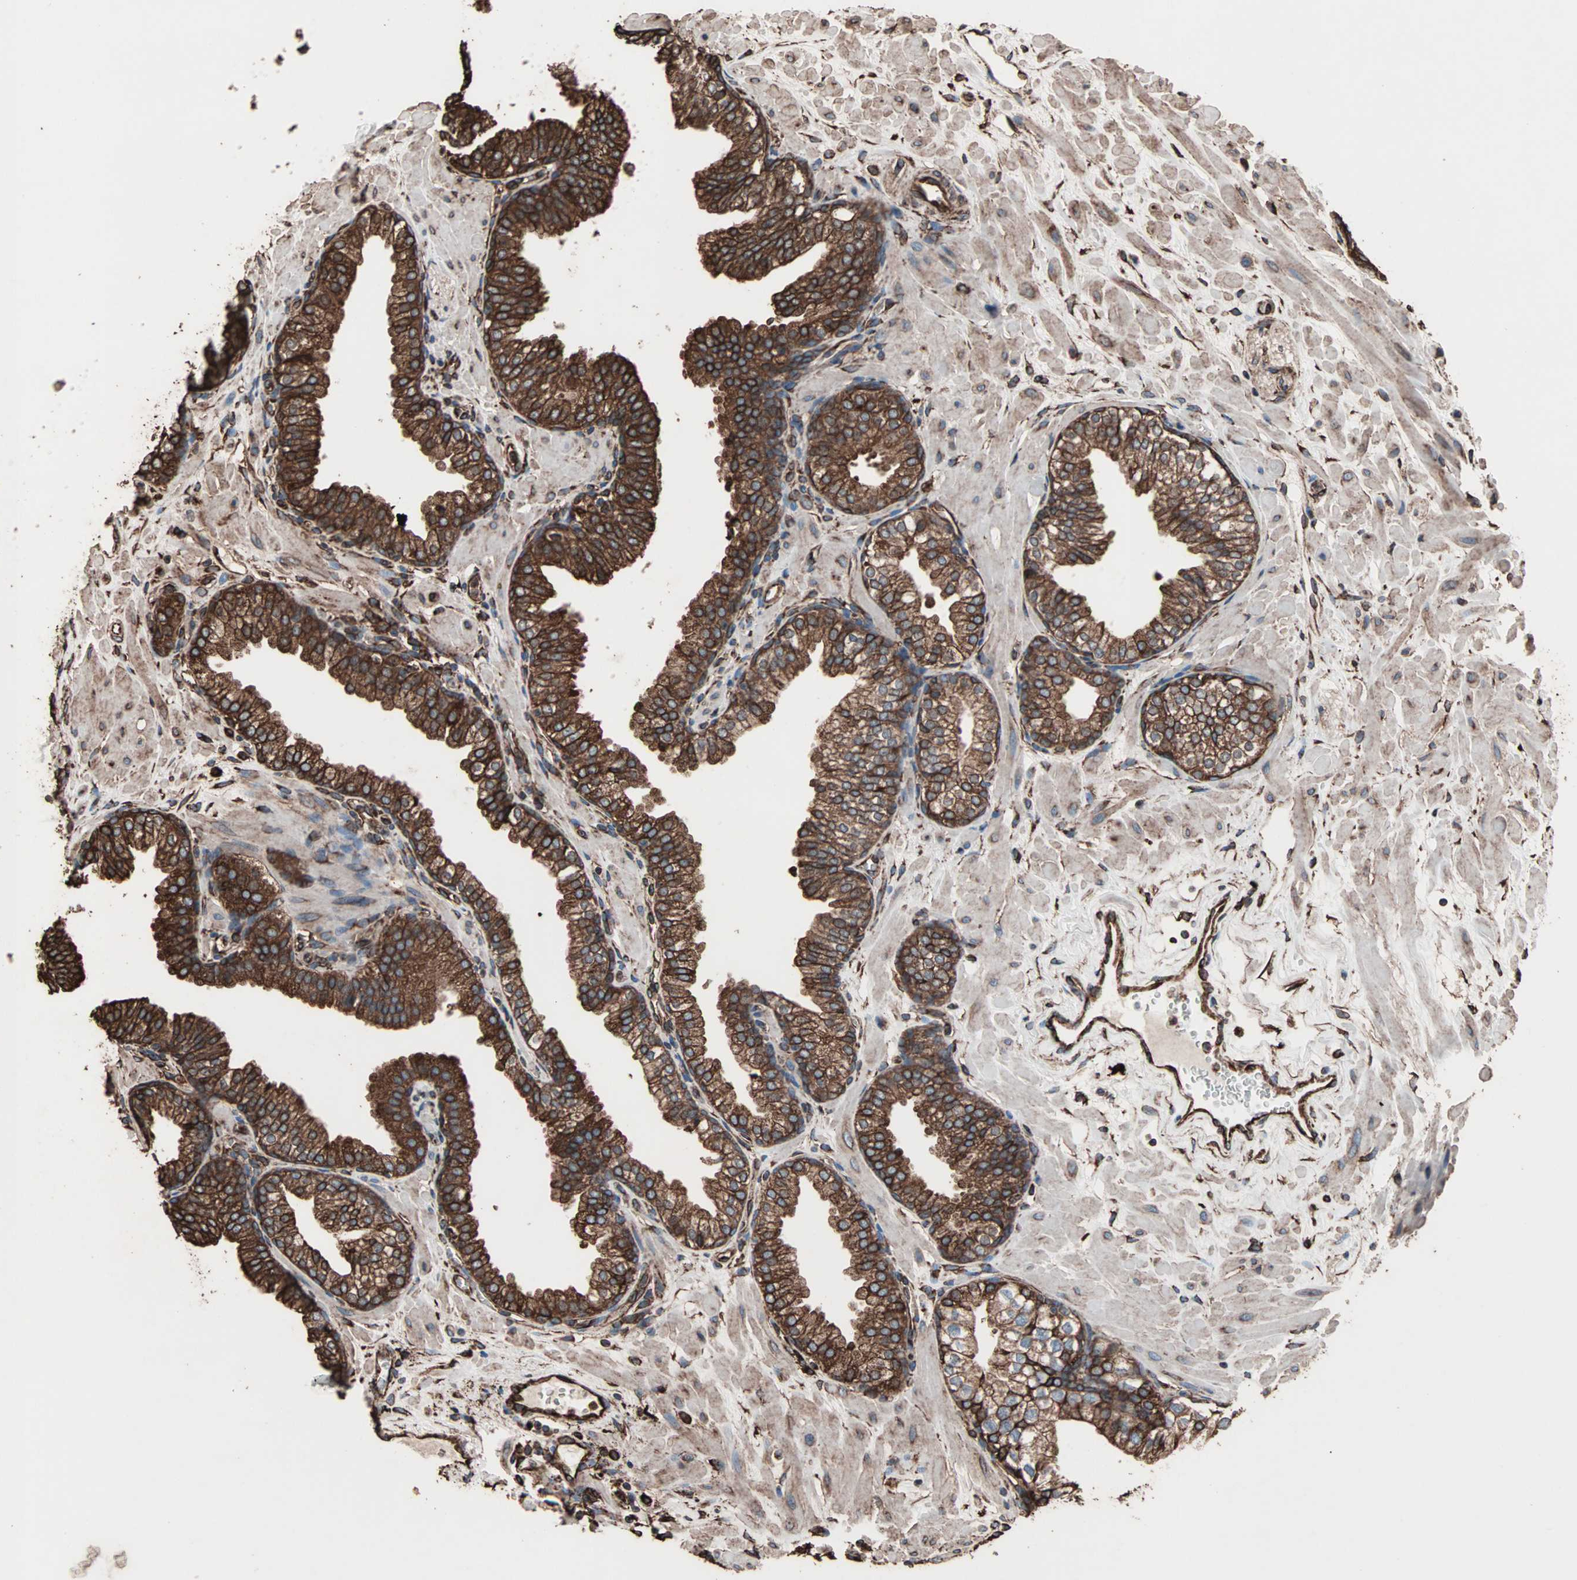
{"staining": {"intensity": "strong", "quantity": ">75%", "location": "cytoplasmic/membranous"}, "tissue": "prostate", "cell_type": "Glandular cells", "image_type": "normal", "snomed": [{"axis": "morphology", "description": "Normal tissue, NOS"}, {"axis": "topography", "description": "Prostate"}], "caption": "Immunohistochemical staining of unremarkable human prostate demonstrates >75% levels of strong cytoplasmic/membranous protein positivity in about >75% of glandular cells. The staining is performed using DAB (3,3'-diaminobenzidine) brown chromogen to label protein expression. The nuclei are counter-stained blue using hematoxylin.", "gene": "HSP90B1", "patient": {"sex": "male", "age": 60}}